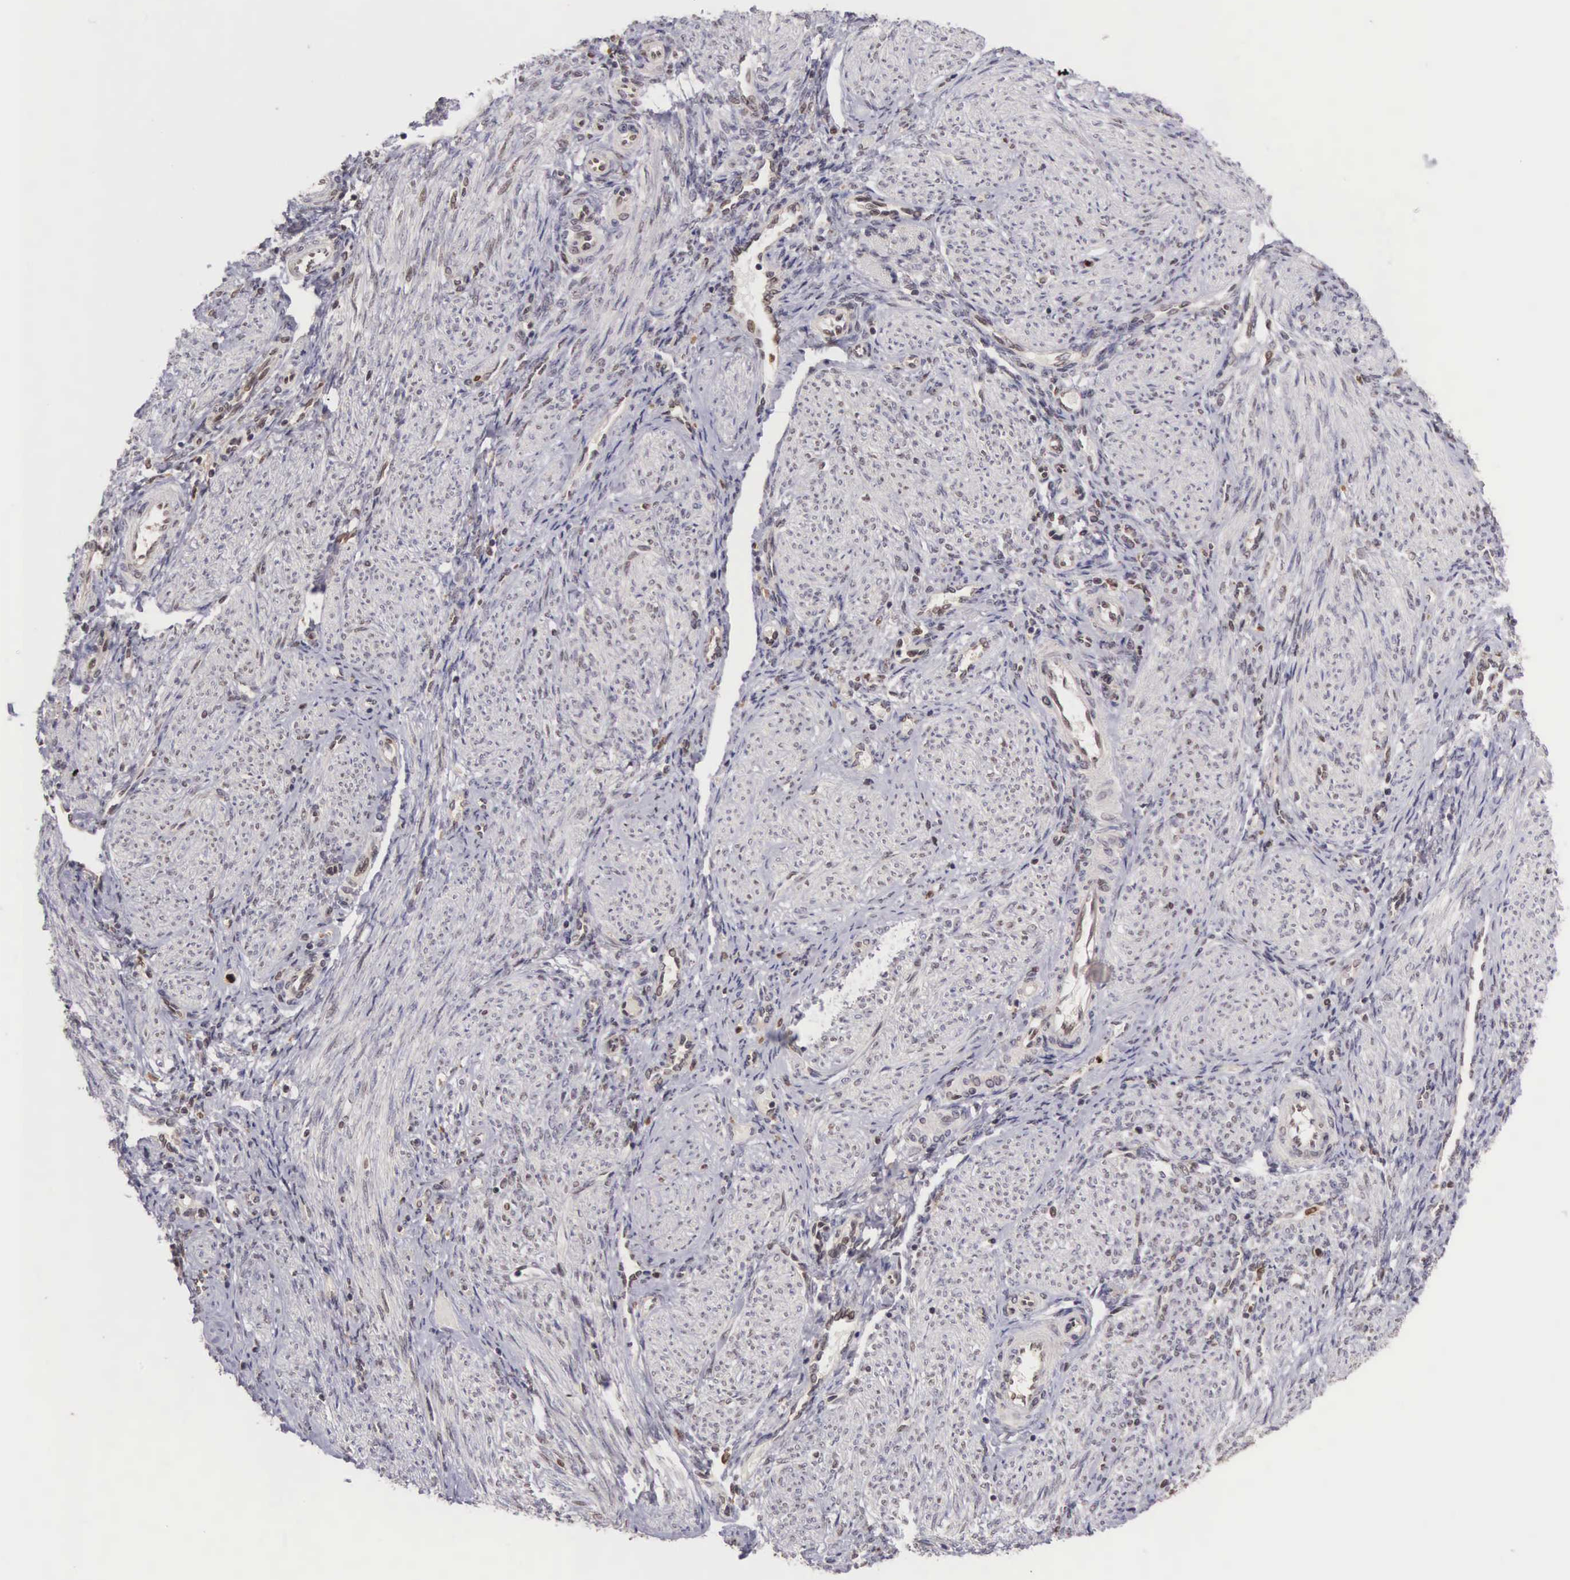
{"staining": {"intensity": "moderate", "quantity": "25%-75%", "location": "nuclear"}, "tissue": "endometrium", "cell_type": "Cells in endometrial stroma", "image_type": "normal", "snomed": [{"axis": "morphology", "description": "Normal tissue, NOS"}, {"axis": "topography", "description": "Endometrium"}], "caption": "Brown immunohistochemical staining in benign endometrium demonstrates moderate nuclear expression in about 25%-75% of cells in endometrial stroma.", "gene": "GRK3", "patient": {"sex": "female", "age": 36}}